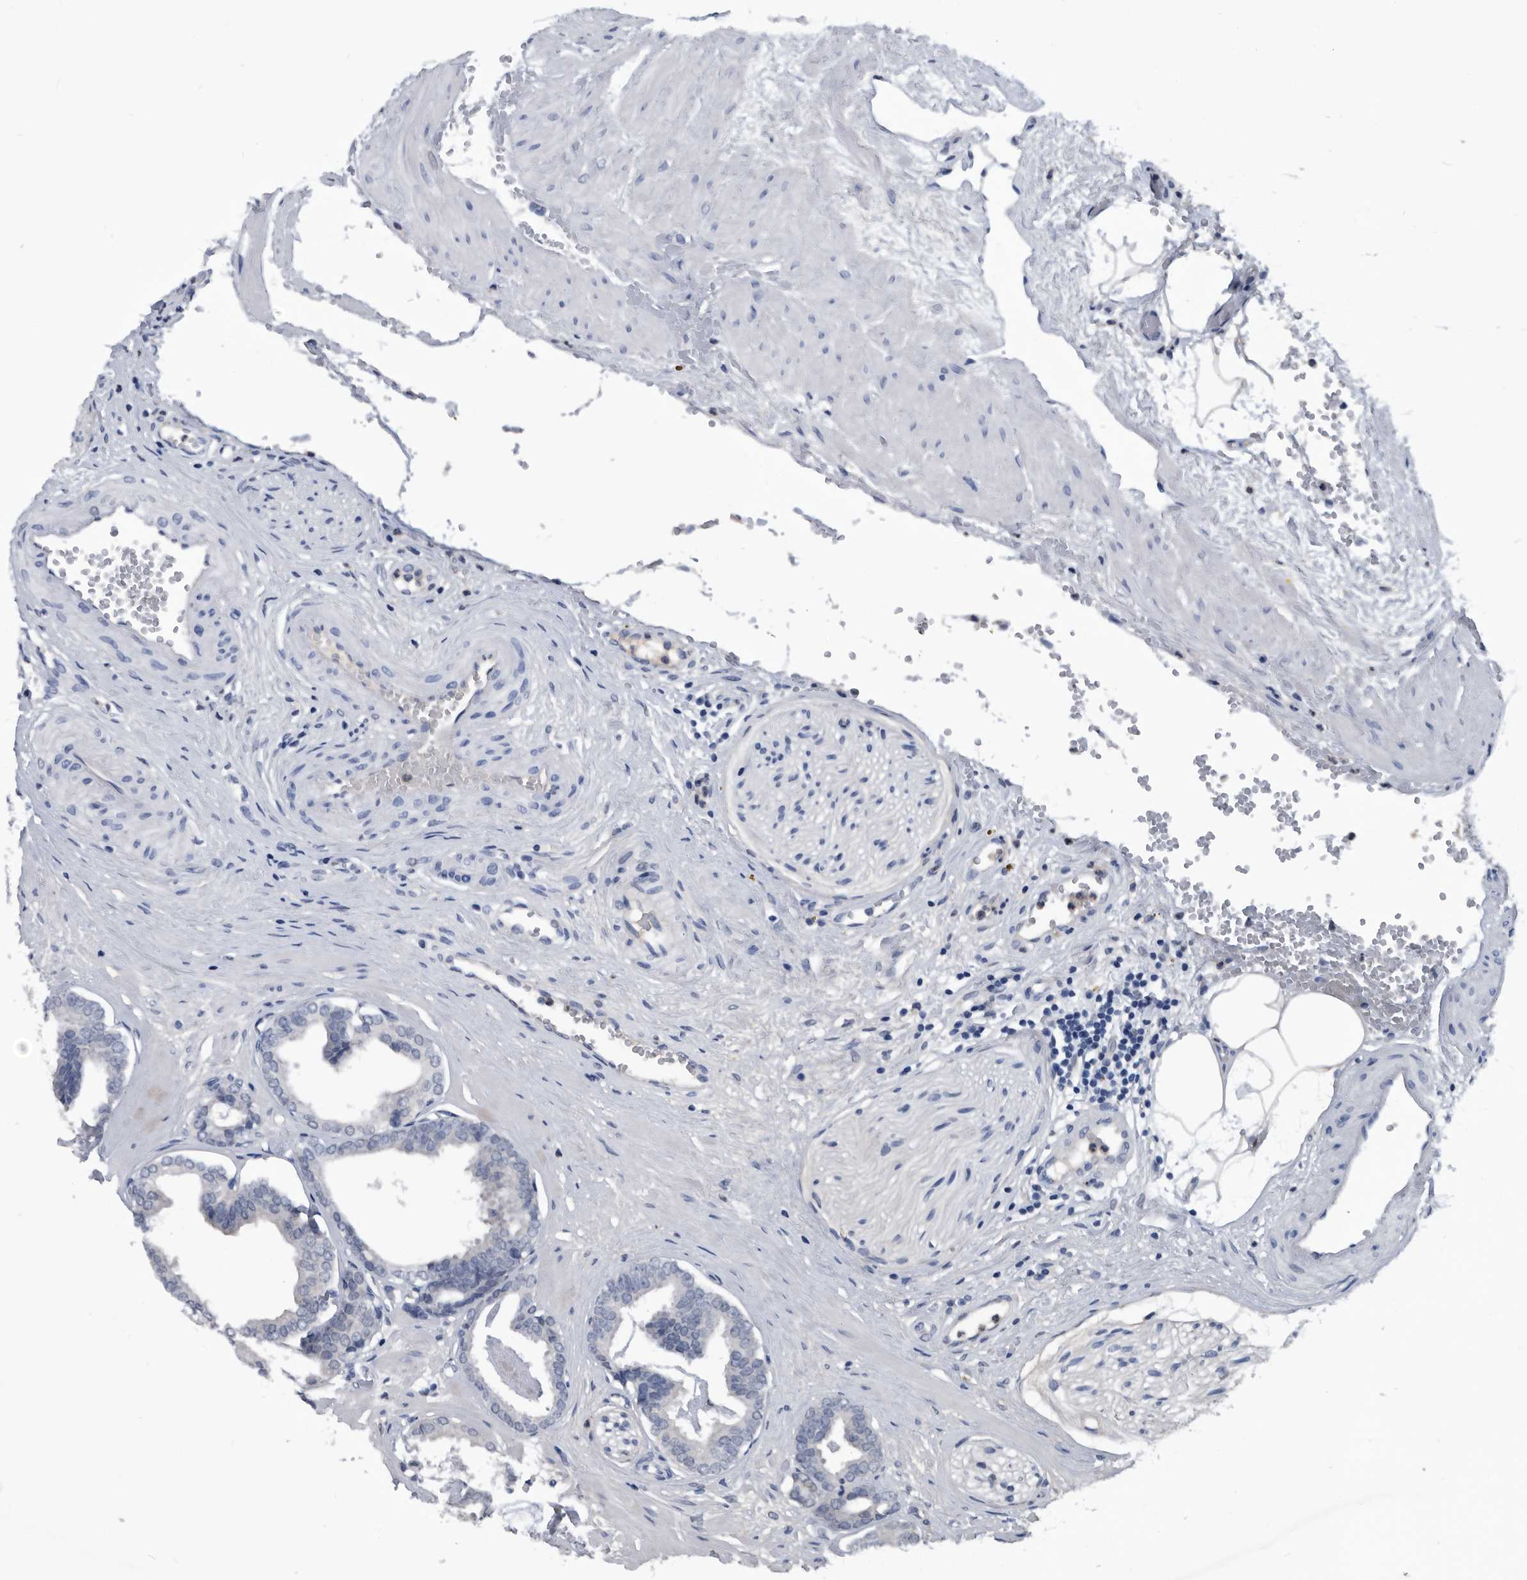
{"staining": {"intensity": "negative", "quantity": "none", "location": "none"}, "tissue": "prostate cancer", "cell_type": "Tumor cells", "image_type": "cancer", "snomed": [{"axis": "morphology", "description": "Adenocarcinoma, Low grade"}, {"axis": "topography", "description": "Prostate"}], "caption": "The immunohistochemistry (IHC) image has no significant positivity in tumor cells of prostate cancer tissue.", "gene": "PDXK", "patient": {"sex": "male", "age": 53}}